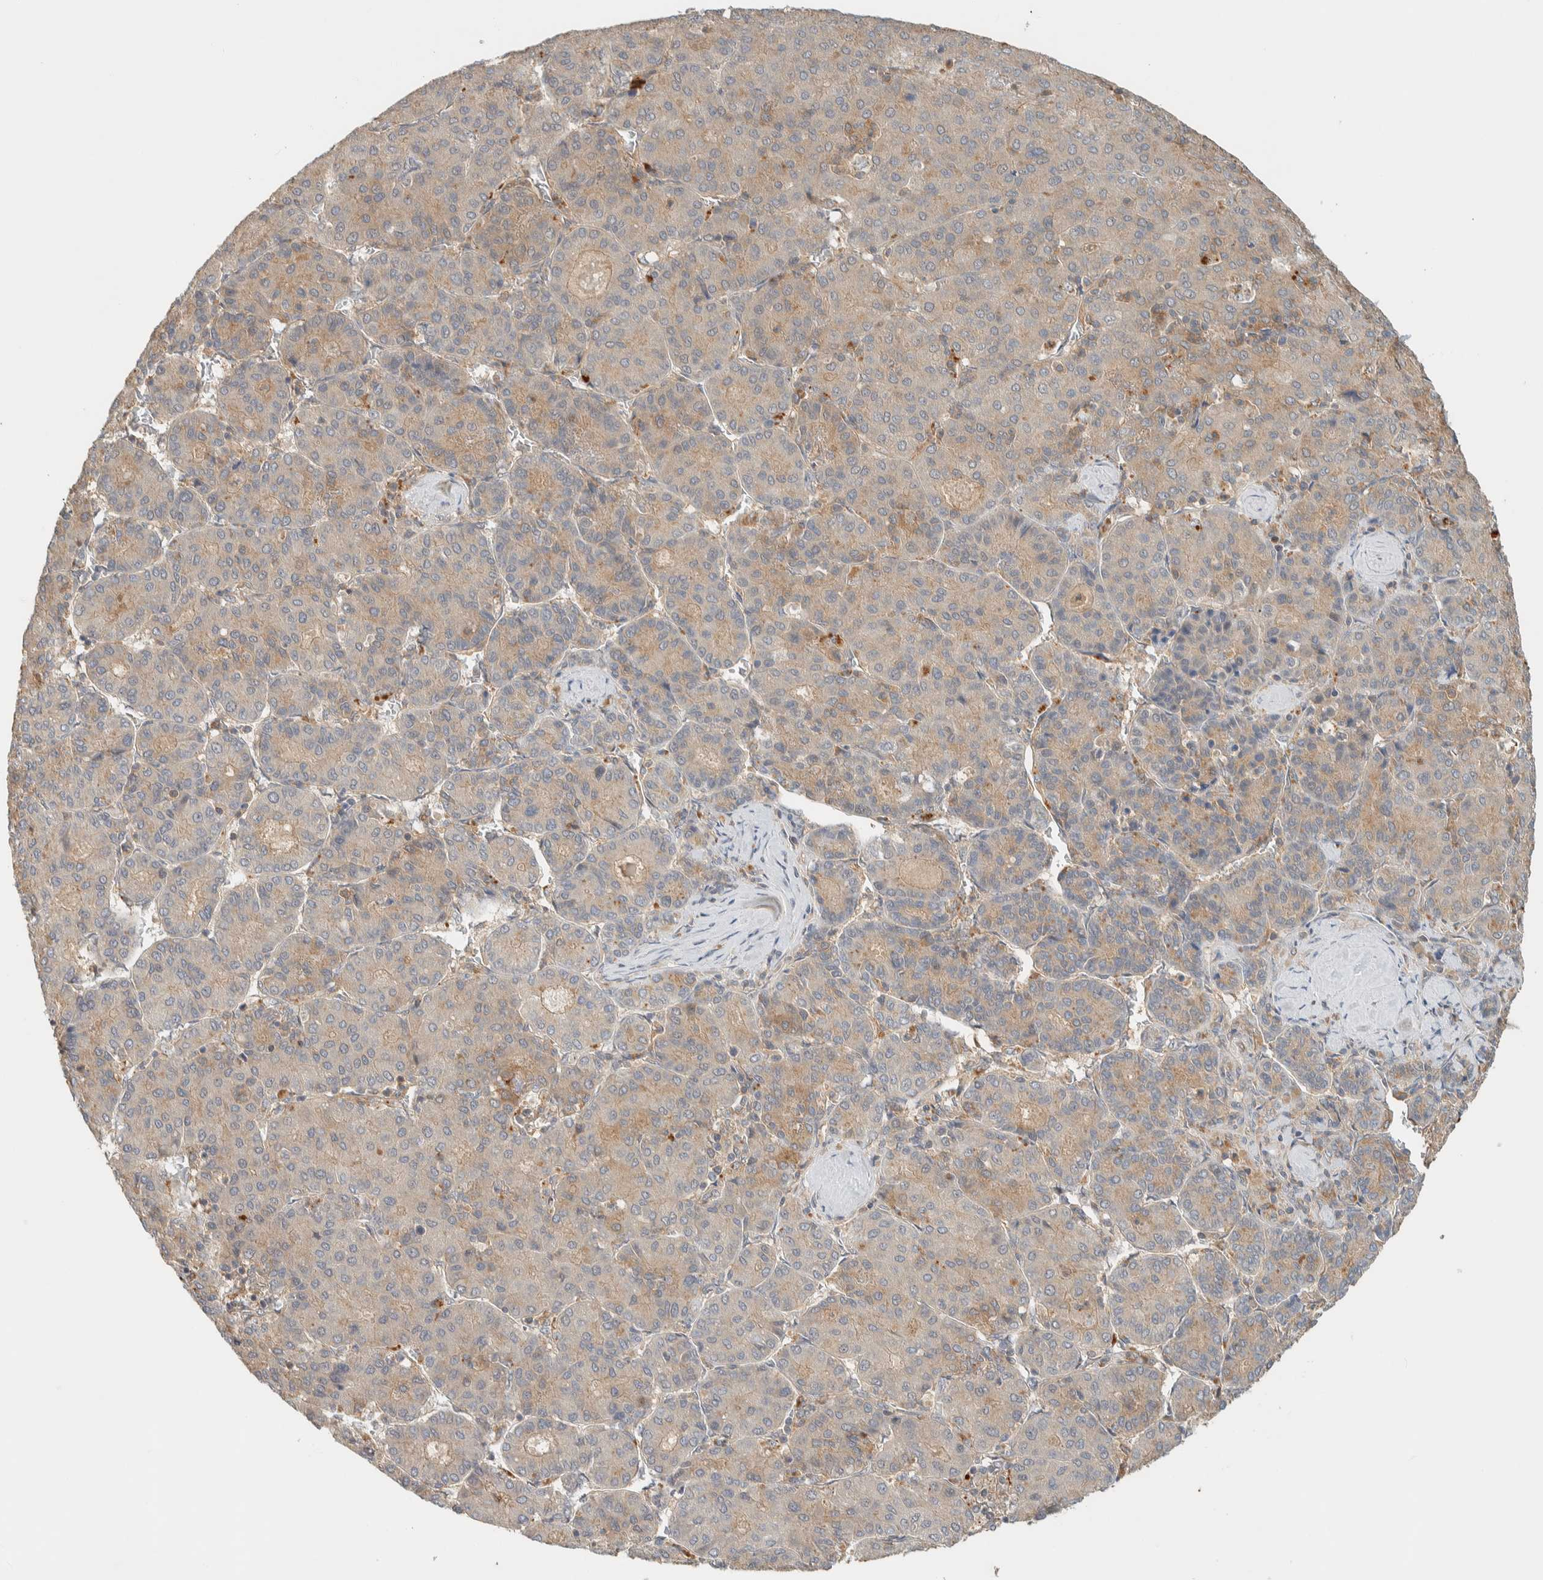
{"staining": {"intensity": "weak", "quantity": "<25%", "location": "cytoplasmic/membranous"}, "tissue": "liver cancer", "cell_type": "Tumor cells", "image_type": "cancer", "snomed": [{"axis": "morphology", "description": "Carcinoma, Hepatocellular, NOS"}, {"axis": "topography", "description": "Liver"}], "caption": "Tumor cells are negative for protein expression in human liver cancer.", "gene": "RAB11FIP1", "patient": {"sex": "male", "age": 65}}